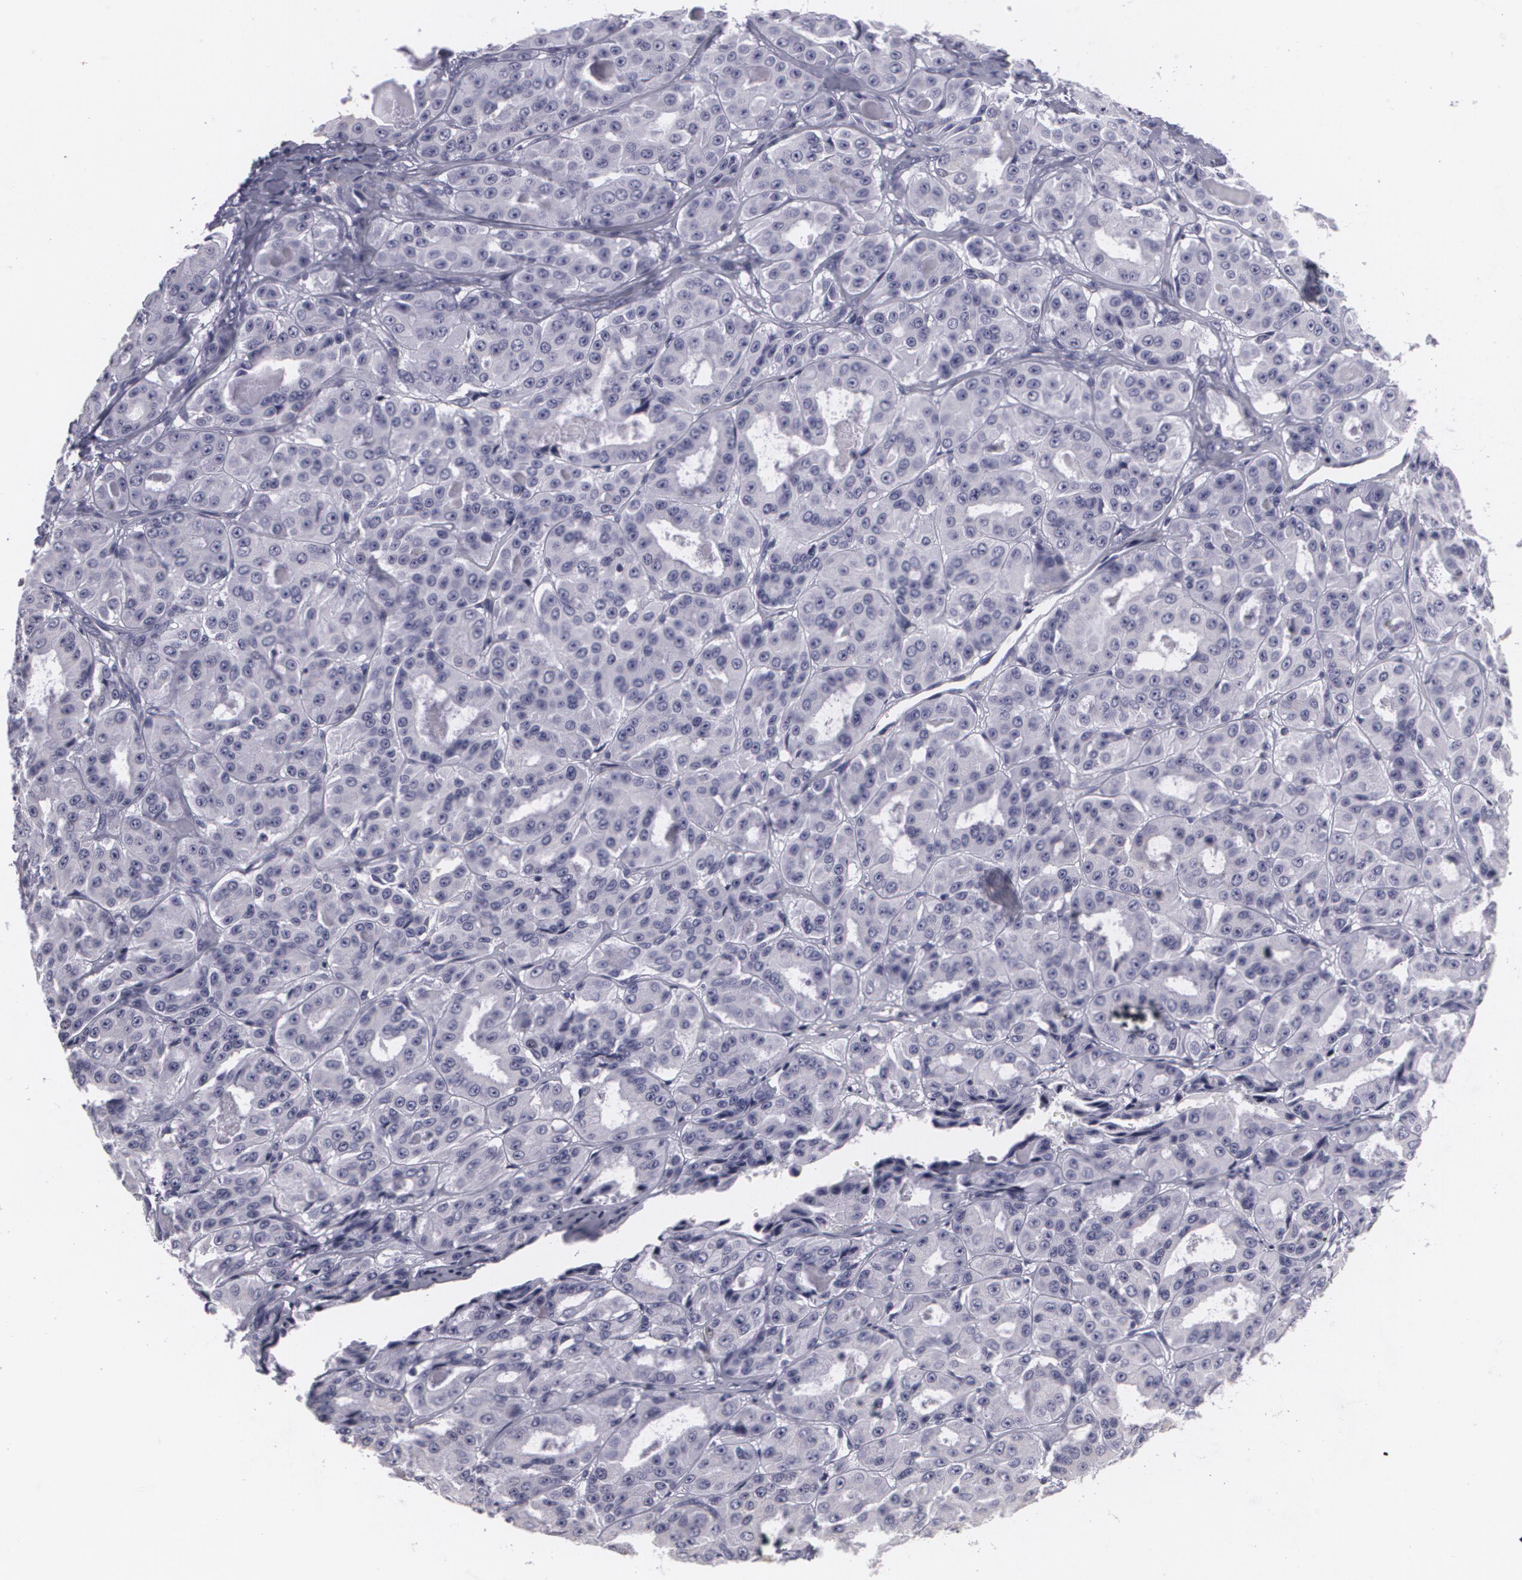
{"staining": {"intensity": "negative", "quantity": "none", "location": "none"}, "tissue": "ovarian cancer", "cell_type": "Tumor cells", "image_type": "cancer", "snomed": [{"axis": "morphology", "description": "Carcinoma, endometroid"}, {"axis": "topography", "description": "Ovary"}], "caption": "This is a image of immunohistochemistry staining of ovarian endometroid carcinoma, which shows no staining in tumor cells.", "gene": "MAP2", "patient": {"sex": "female", "age": 61}}